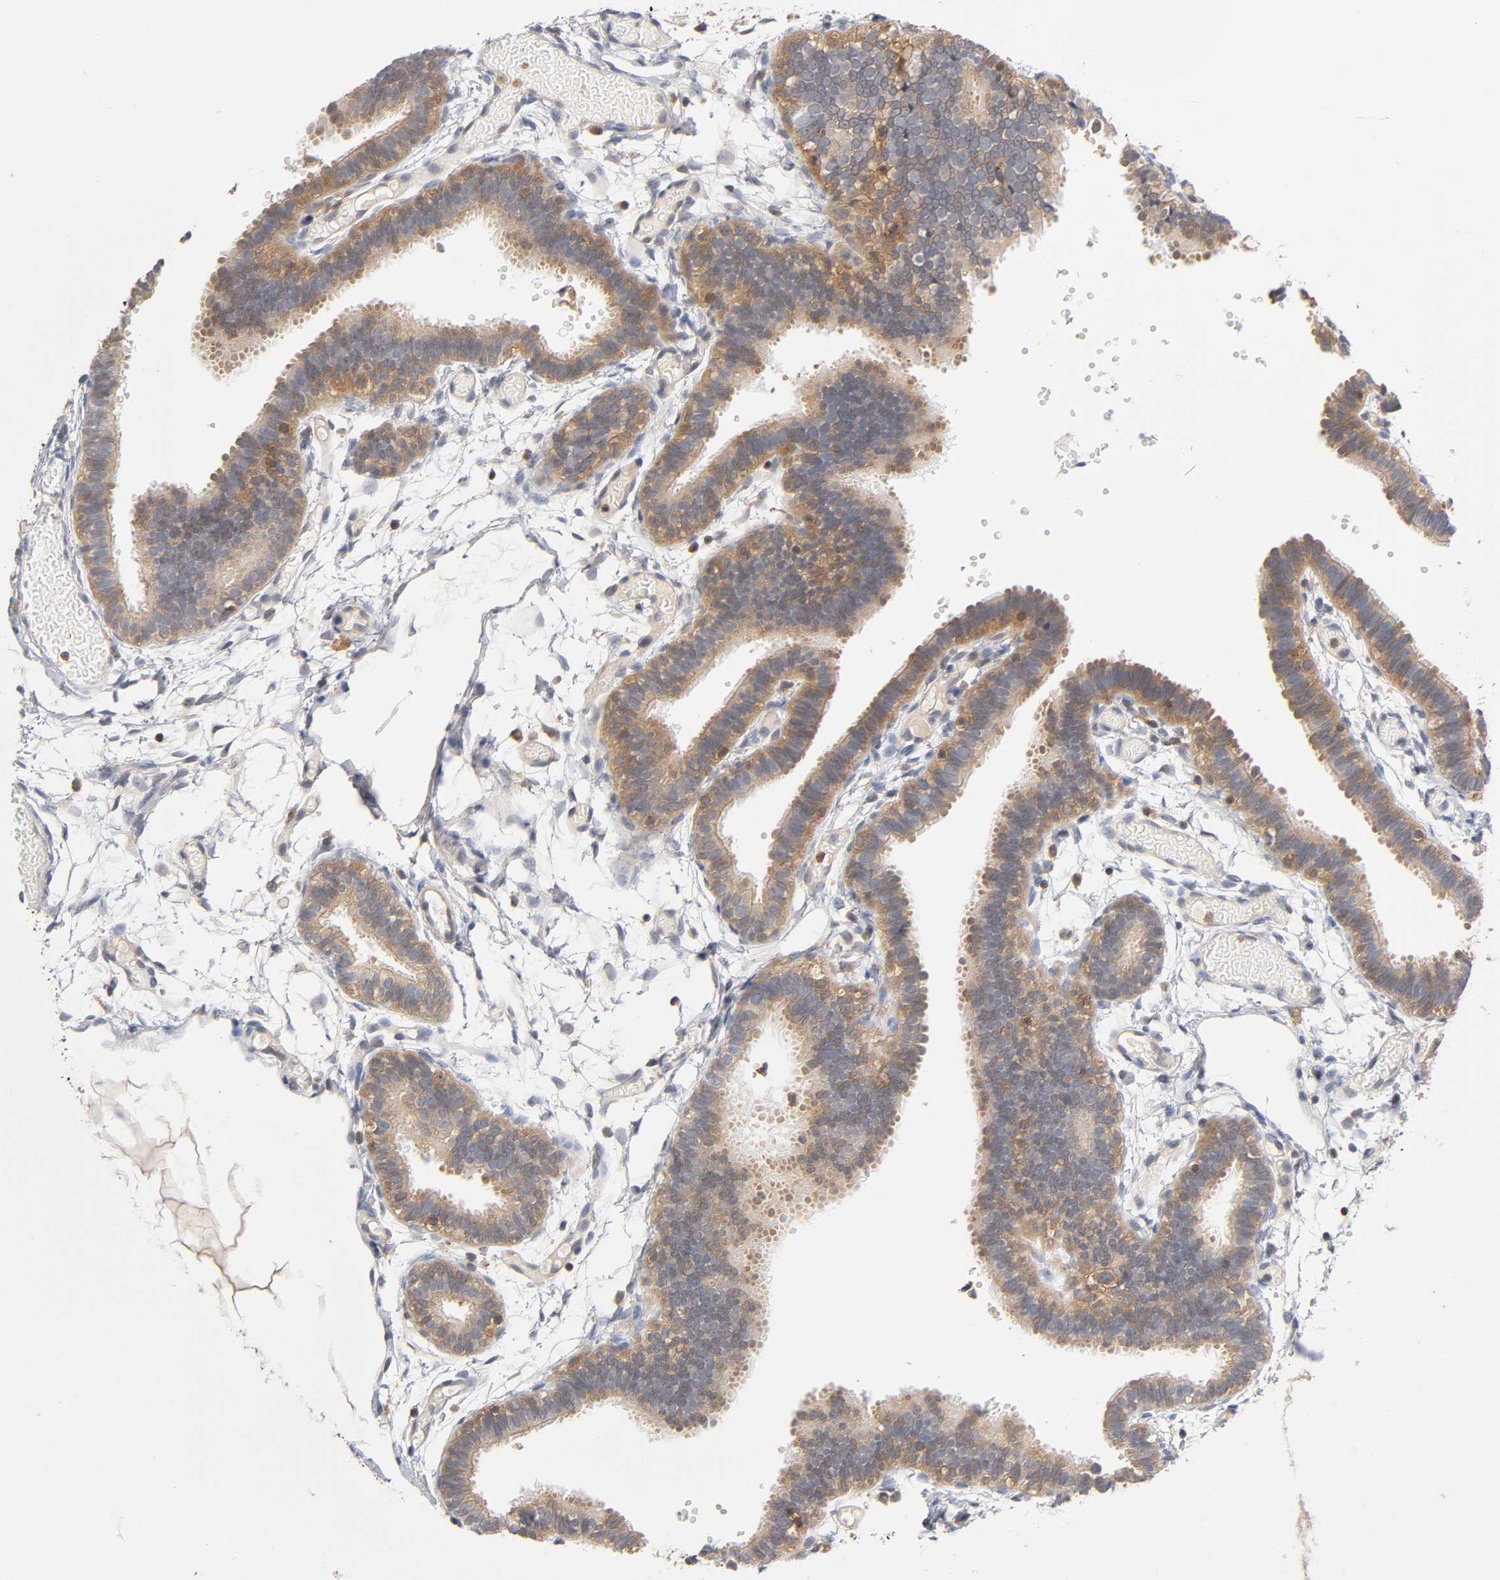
{"staining": {"intensity": "moderate", "quantity": ">75%", "location": "cytoplasmic/membranous"}, "tissue": "fallopian tube", "cell_type": "Glandular cells", "image_type": "normal", "snomed": [{"axis": "morphology", "description": "Normal tissue, NOS"}, {"axis": "topography", "description": "Fallopian tube"}], "caption": "A brown stain labels moderate cytoplasmic/membranous positivity of a protein in glandular cells of unremarkable human fallopian tube.", "gene": "ACTR2", "patient": {"sex": "female", "age": 29}}